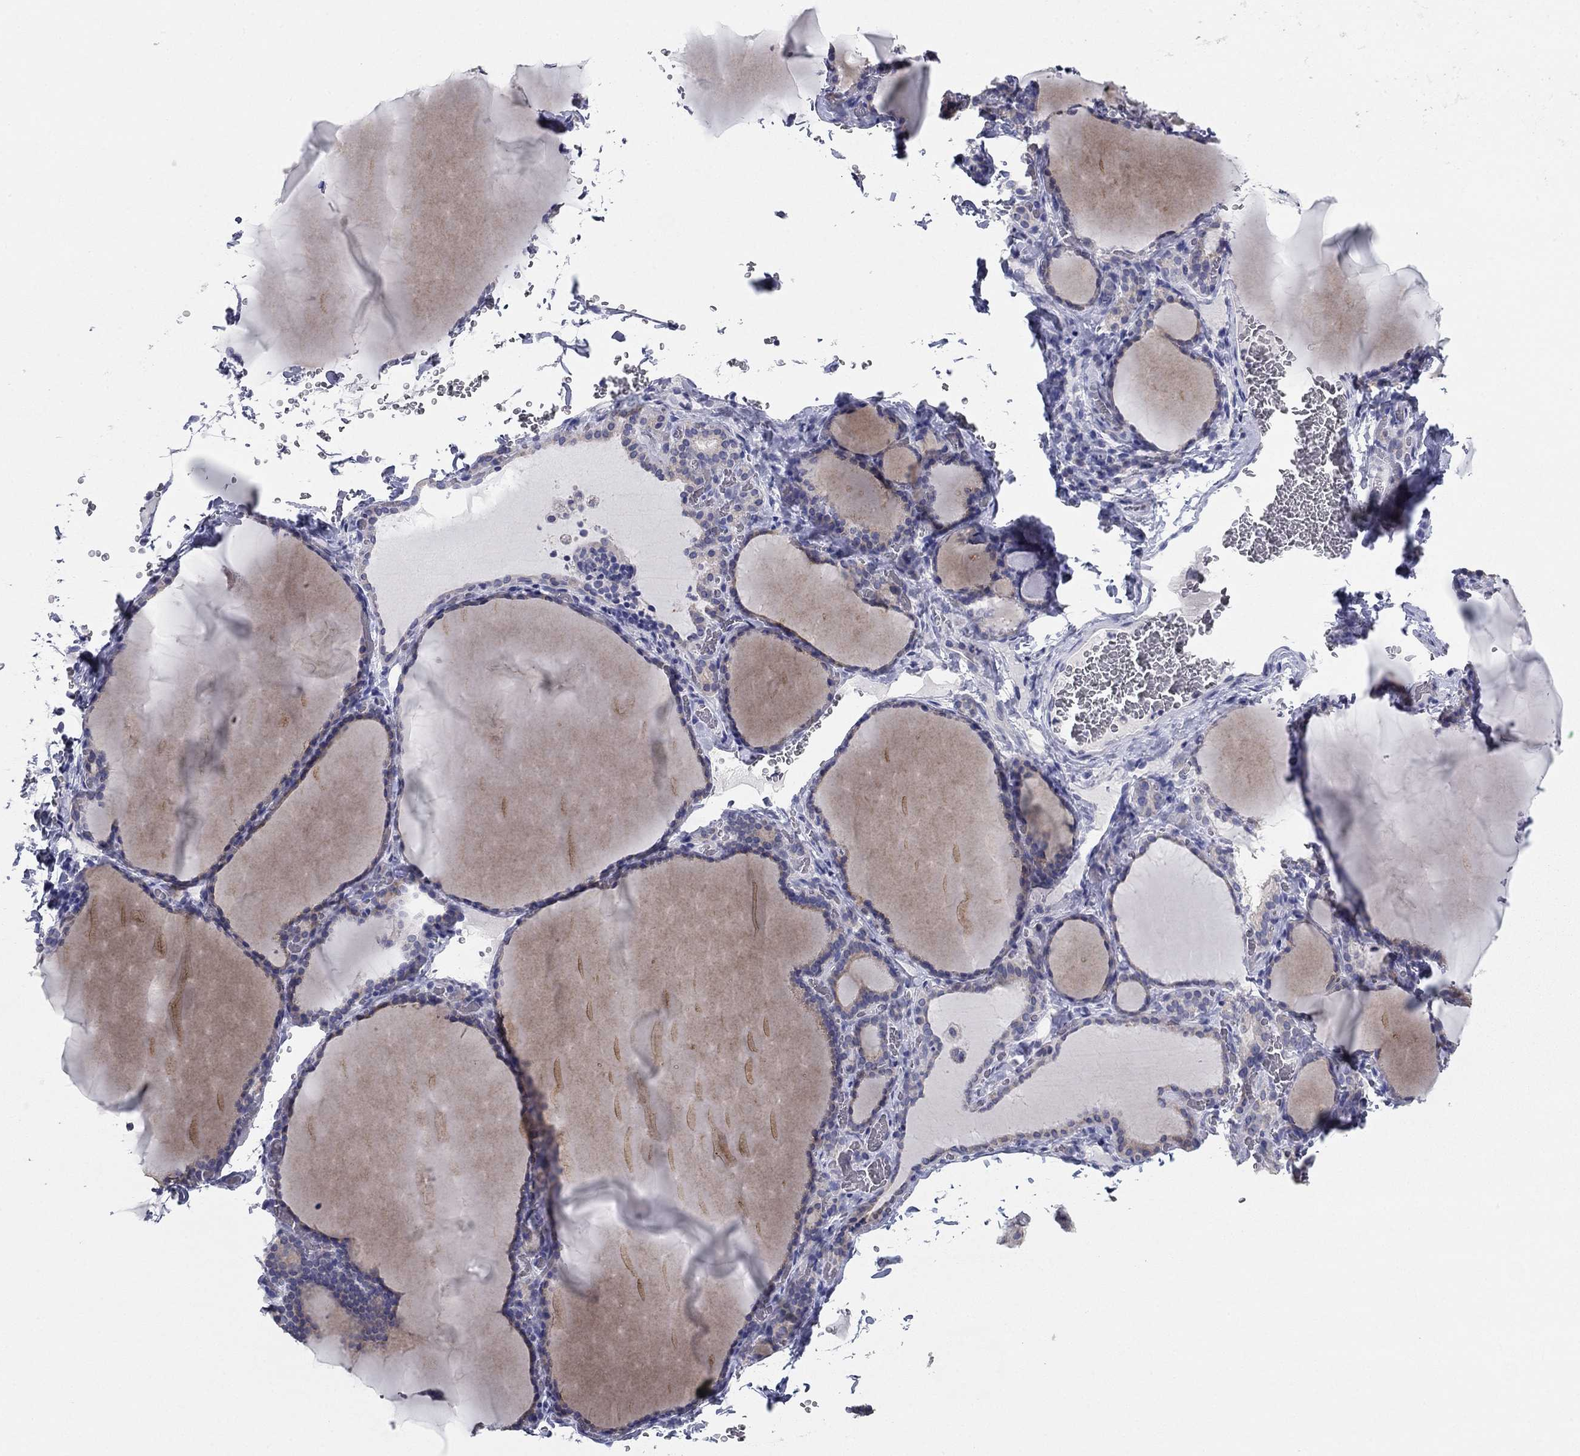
{"staining": {"intensity": "weak", "quantity": "25%-75%", "location": "cytoplasmic/membranous"}, "tissue": "thyroid gland", "cell_type": "Glandular cells", "image_type": "normal", "snomed": [{"axis": "morphology", "description": "Normal tissue, NOS"}, {"axis": "morphology", "description": "Hyperplasia, NOS"}, {"axis": "topography", "description": "Thyroid gland"}], "caption": "This image exhibits IHC staining of normal human thyroid gland, with low weak cytoplasmic/membranous positivity in approximately 25%-75% of glandular cells.", "gene": "GRK7", "patient": {"sex": "female", "age": 27}}